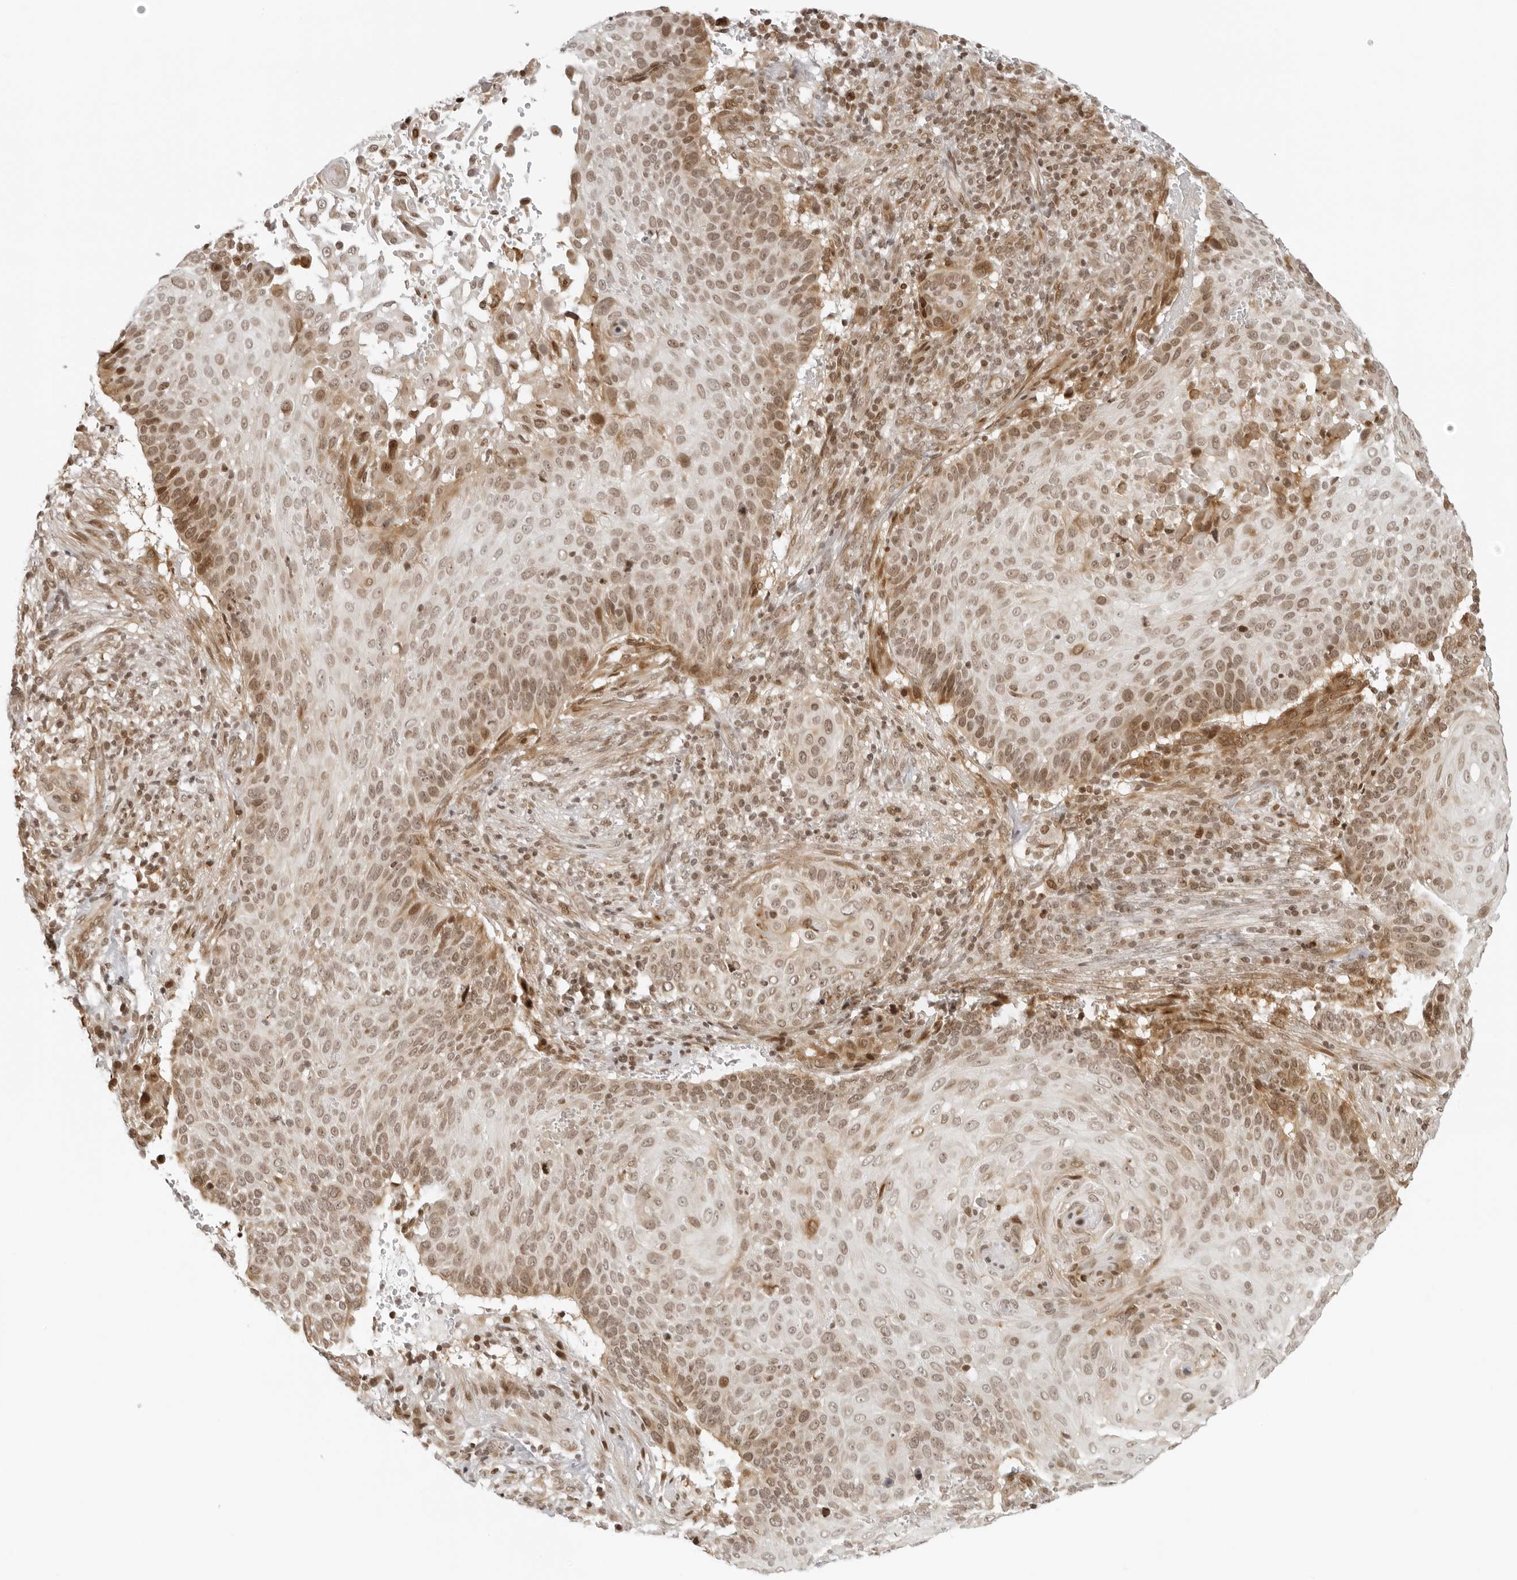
{"staining": {"intensity": "moderate", "quantity": ">75%", "location": "nuclear"}, "tissue": "cervical cancer", "cell_type": "Tumor cells", "image_type": "cancer", "snomed": [{"axis": "morphology", "description": "Squamous cell carcinoma, NOS"}, {"axis": "topography", "description": "Cervix"}], "caption": "A medium amount of moderate nuclear positivity is present in about >75% of tumor cells in cervical cancer (squamous cell carcinoma) tissue. (DAB IHC, brown staining for protein, blue staining for nuclei).", "gene": "ZNF407", "patient": {"sex": "female", "age": 74}}